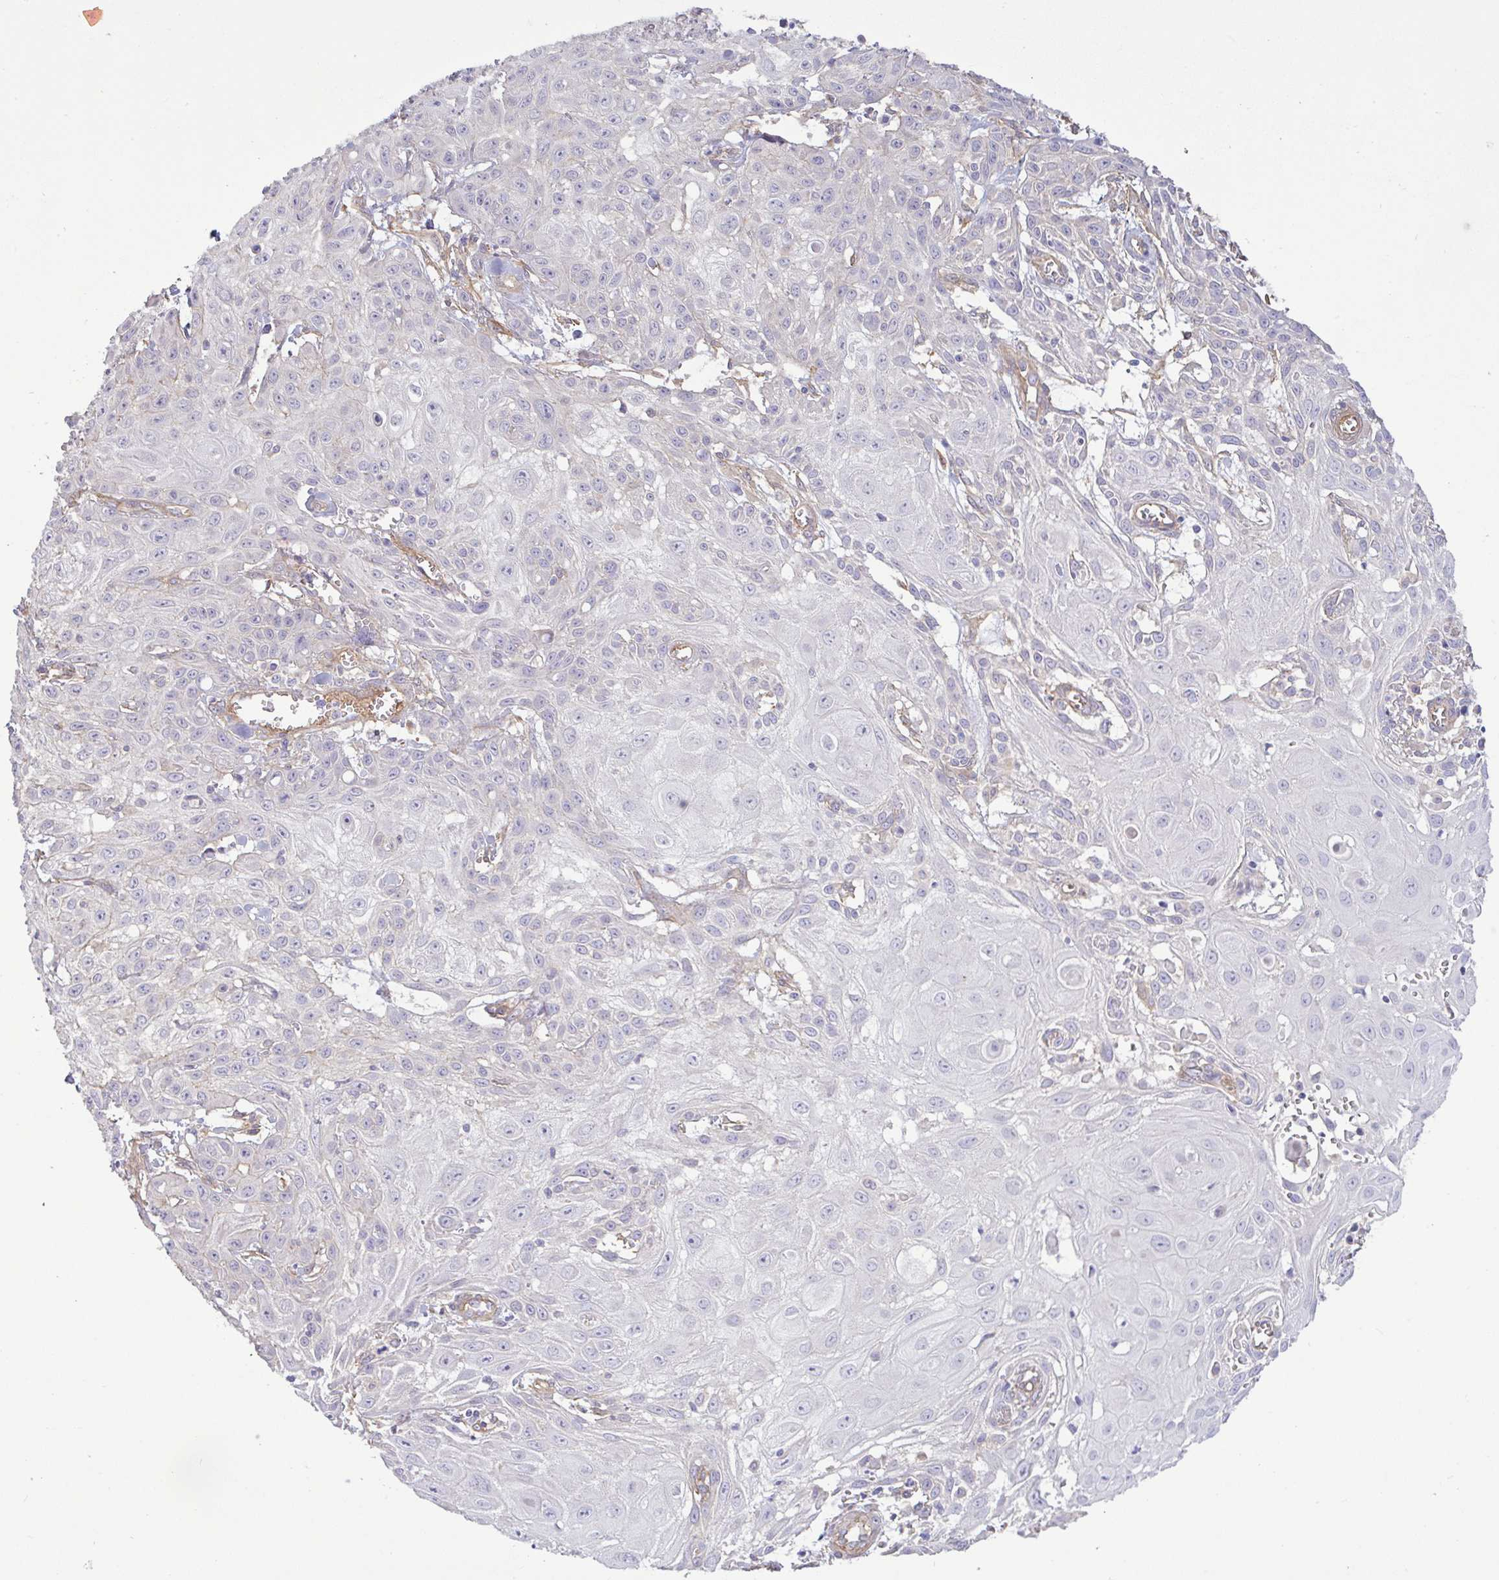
{"staining": {"intensity": "negative", "quantity": "none", "location": "none"}, "tissue": "skin cancer", "cell_type": "Tumor cells", "image_type": "cancer", "snomed": [{"axis": "morphology", "description": "Squamous cell carcinoma, NOS"}, {"axis": "topography", "description": "Skin"}, {"axis": "topography", "description": "Vulva"}], "caption": "This micrograph is of squamous cell carcinoma (skin) stained with immunohistochemistry to label a protein in brown with the nuclei are counter-stained blue. There is no expression in tumor cells. (IHC, brightfield microscopy, high magnification).", "gene": "PLCD4", "patient": {"sex": "female", "age": 71}}